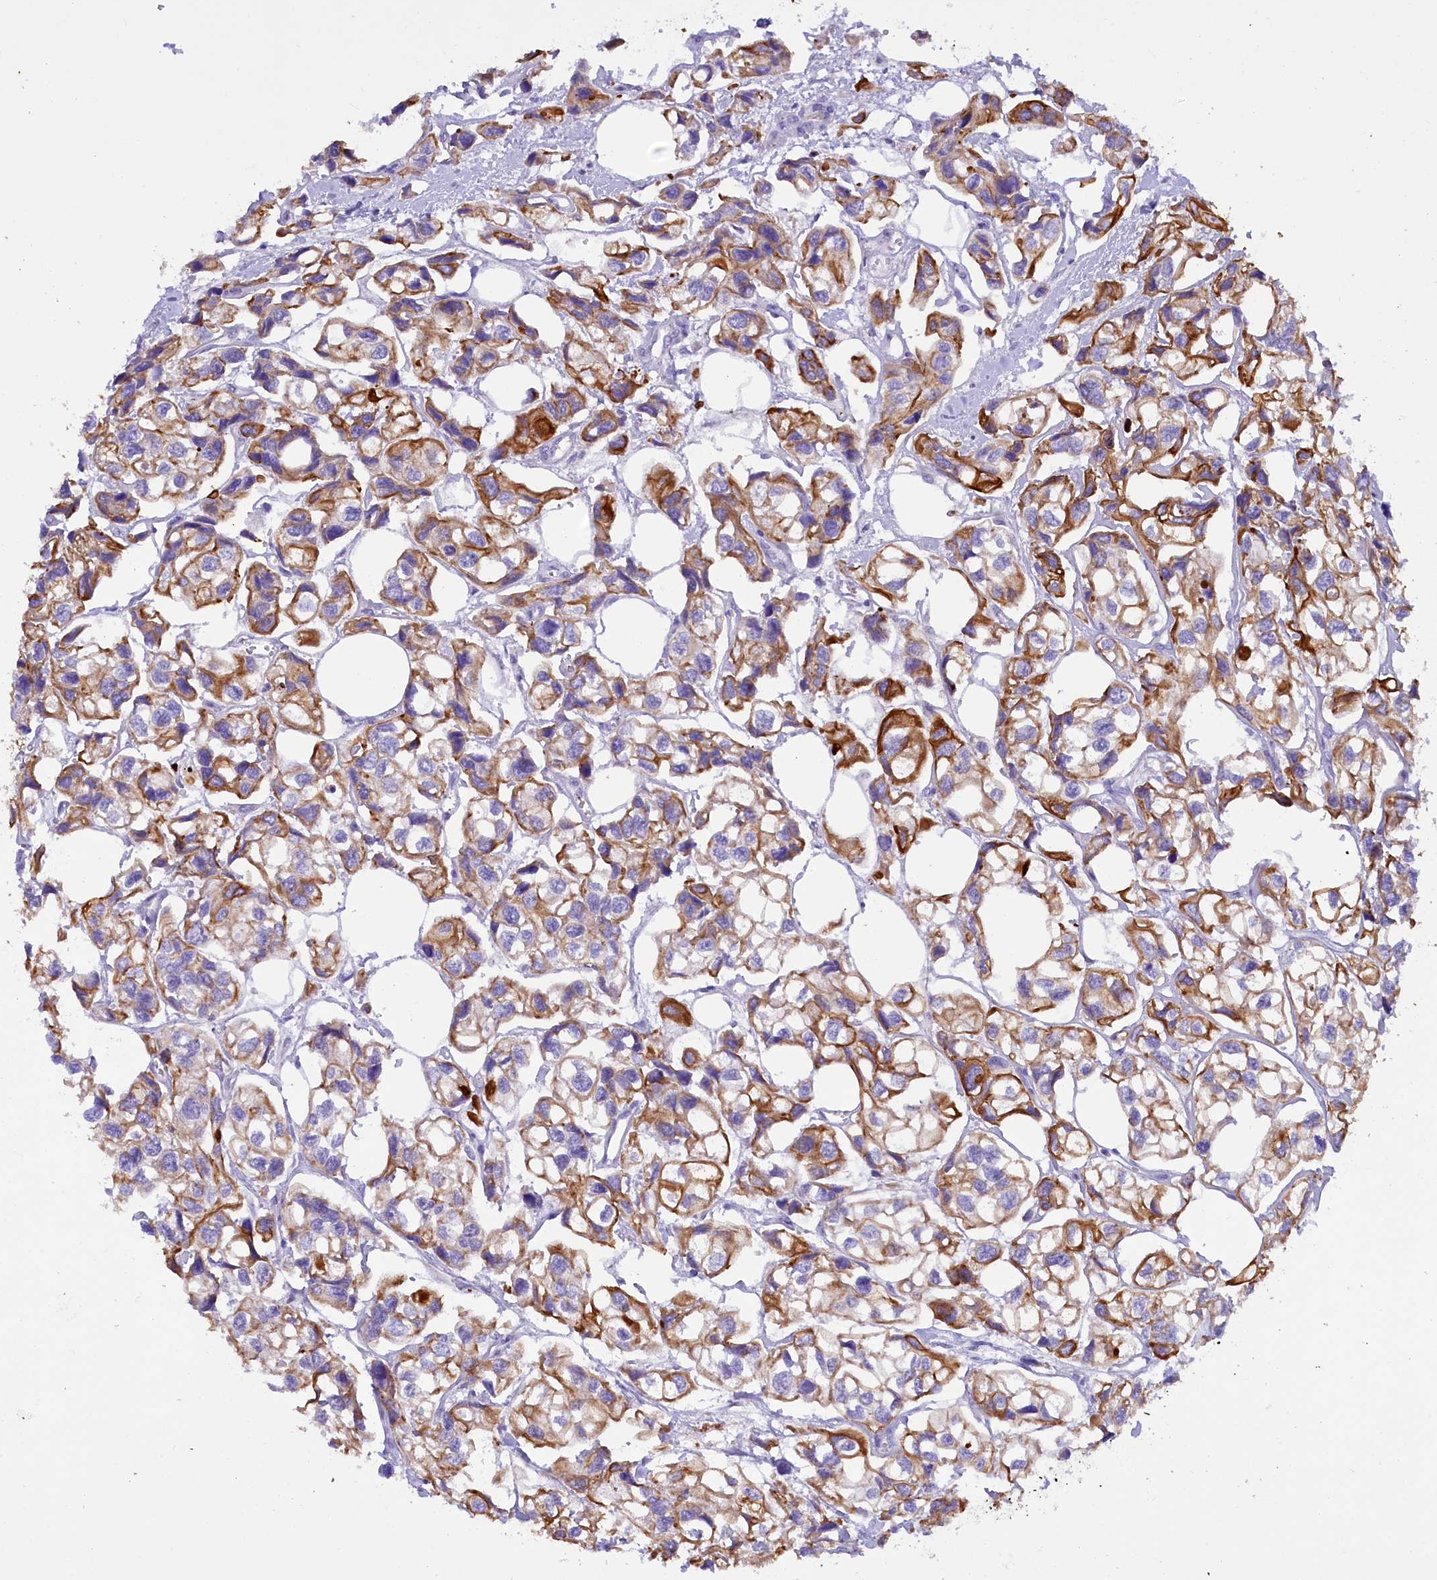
{"staining": {"intensity": "moderate", "quantity": ">75%", "location": "cytoplasmic/membranous"}, "tissue": "urothelial cancer", "cell_type": "Tumor cells", "image_type": "cancer", "snomed": [{"axis": "morphology", "description": "Urothelial carcinoma, High grade"}, {"axis": "topography", "description": "Urinary bladder"}], "caption": "Immunohistochemical staining of human high-grade urothelial carcinoma reveals medium levels of moderate cytoplasmic/membranous protein staining in about >75% of tumor cells.", "gene": "FAAP20", "patient": {"sex": "male", "age": 67}}